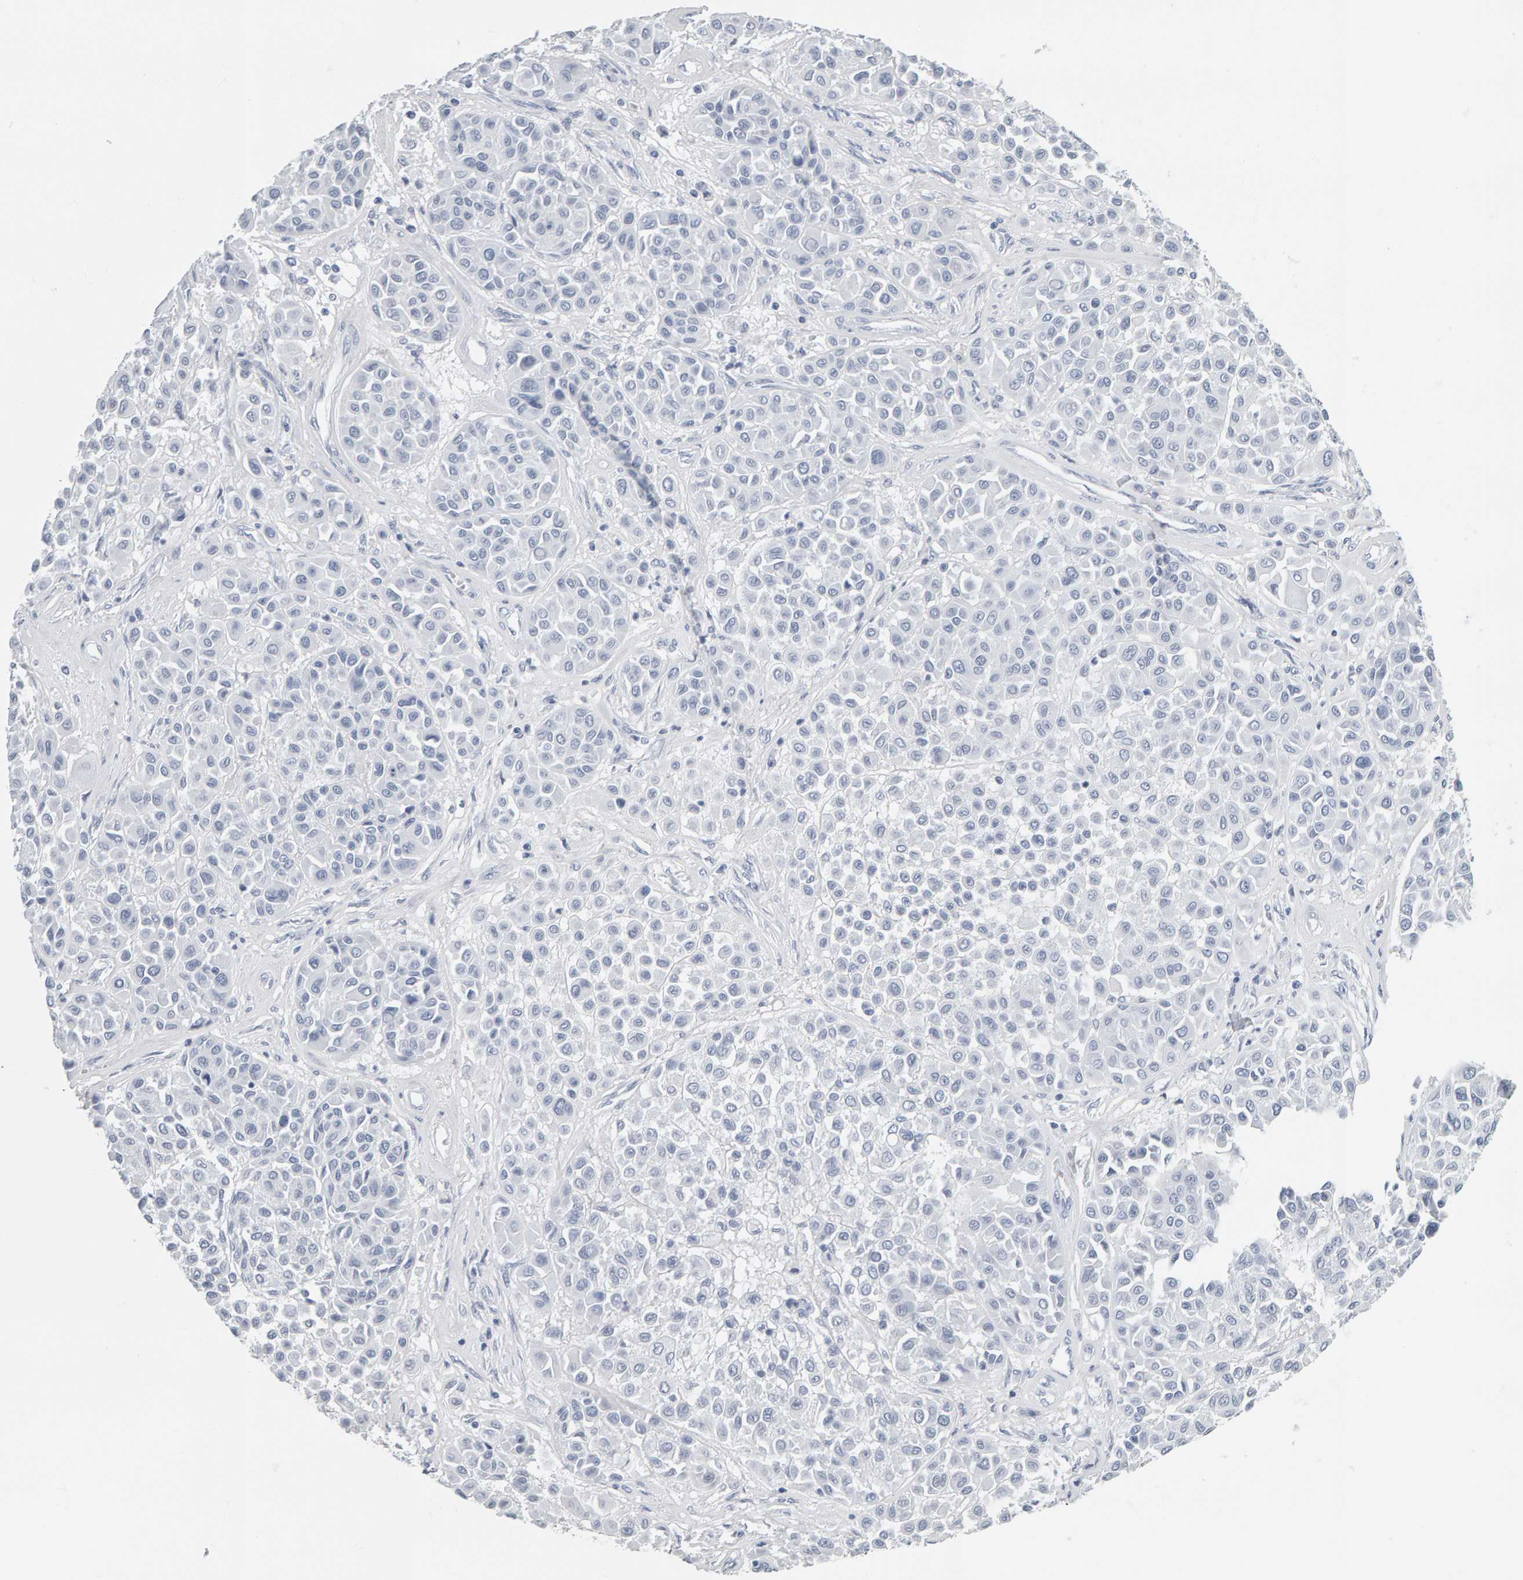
{"staining": {"intensity": "negative", "quantity": "none", "location": "none"}, "tissue": "melanoma", "cell_type": "Tumor cells", "image_type": "cancer", "snomed": [{"axis": "morphology", "description": "Malignant melanoma, Metastatic site"}, {"axis": "topography", "description": "Soft tissue"}], "caption": "This is an immunohistochemistry histopathology image of human melanoma. There is no positivity in tumor cells.", "gene": "SPACA3", "patient": {"sex": "male", "age": 41}}